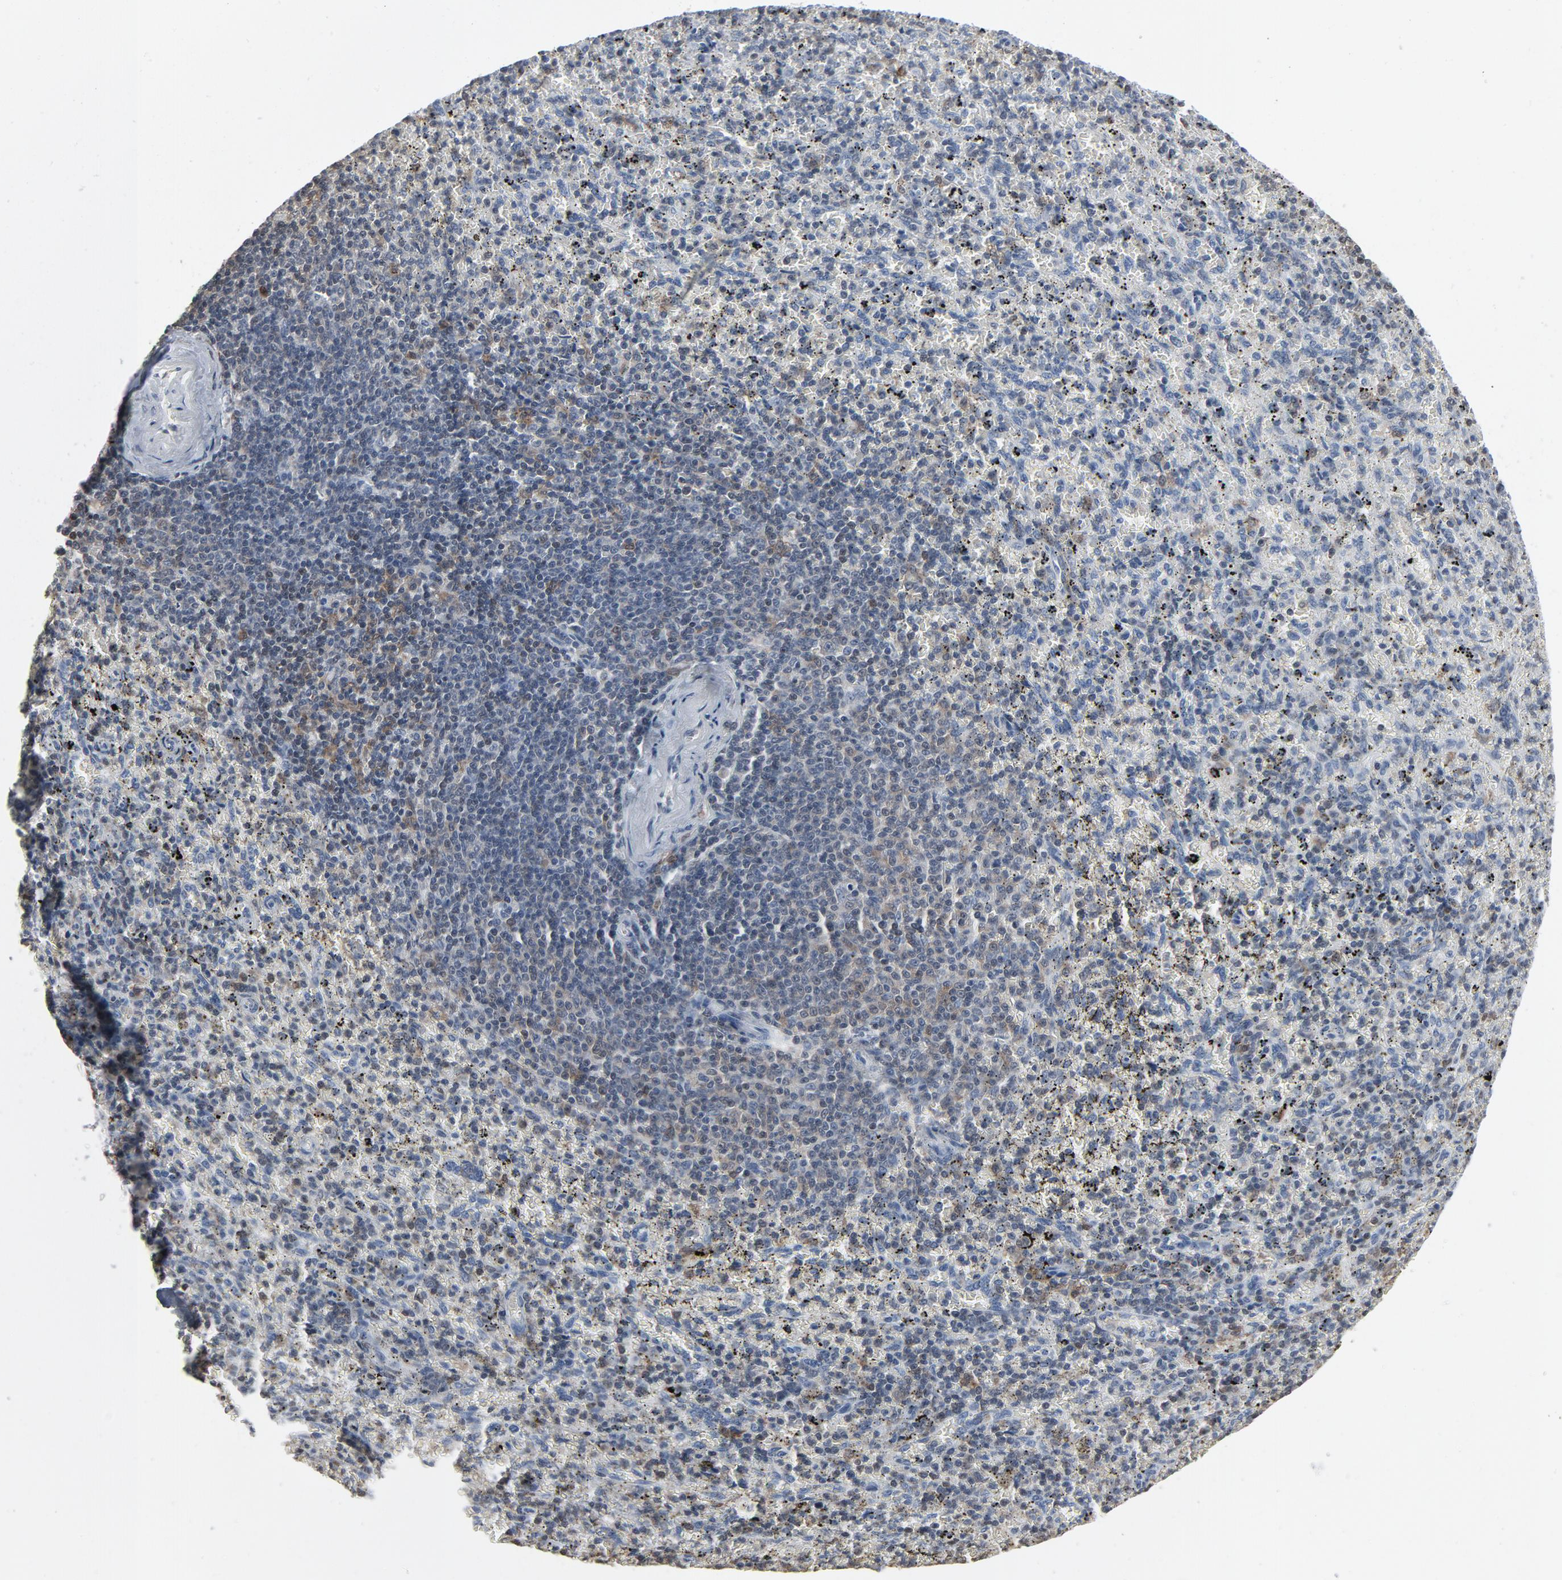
{"staining": {"intensity": "moderate", "quantity": "<25%", "location": "cytoplasmic/membranous"}, "tissue": "spleen", "cell_type": "Cells in red pulp", "image_type": "normal", "snomed": [{"axis": "morphology", "description": "Normal tissue, NOS"}, {"axis": "topography", "description": "Spleen"}], "caption": "IHC (DAB (3,3'-diaminobenzidine)) staining of normal spleen displays moderate cytoplasmic/membranous protein positivity in about <25% of cells in red pulp. (IHC, brightfield microscopy, high magnification).", "gene": "STAT5A", "patient": {"sex": "female", "age": 43}}